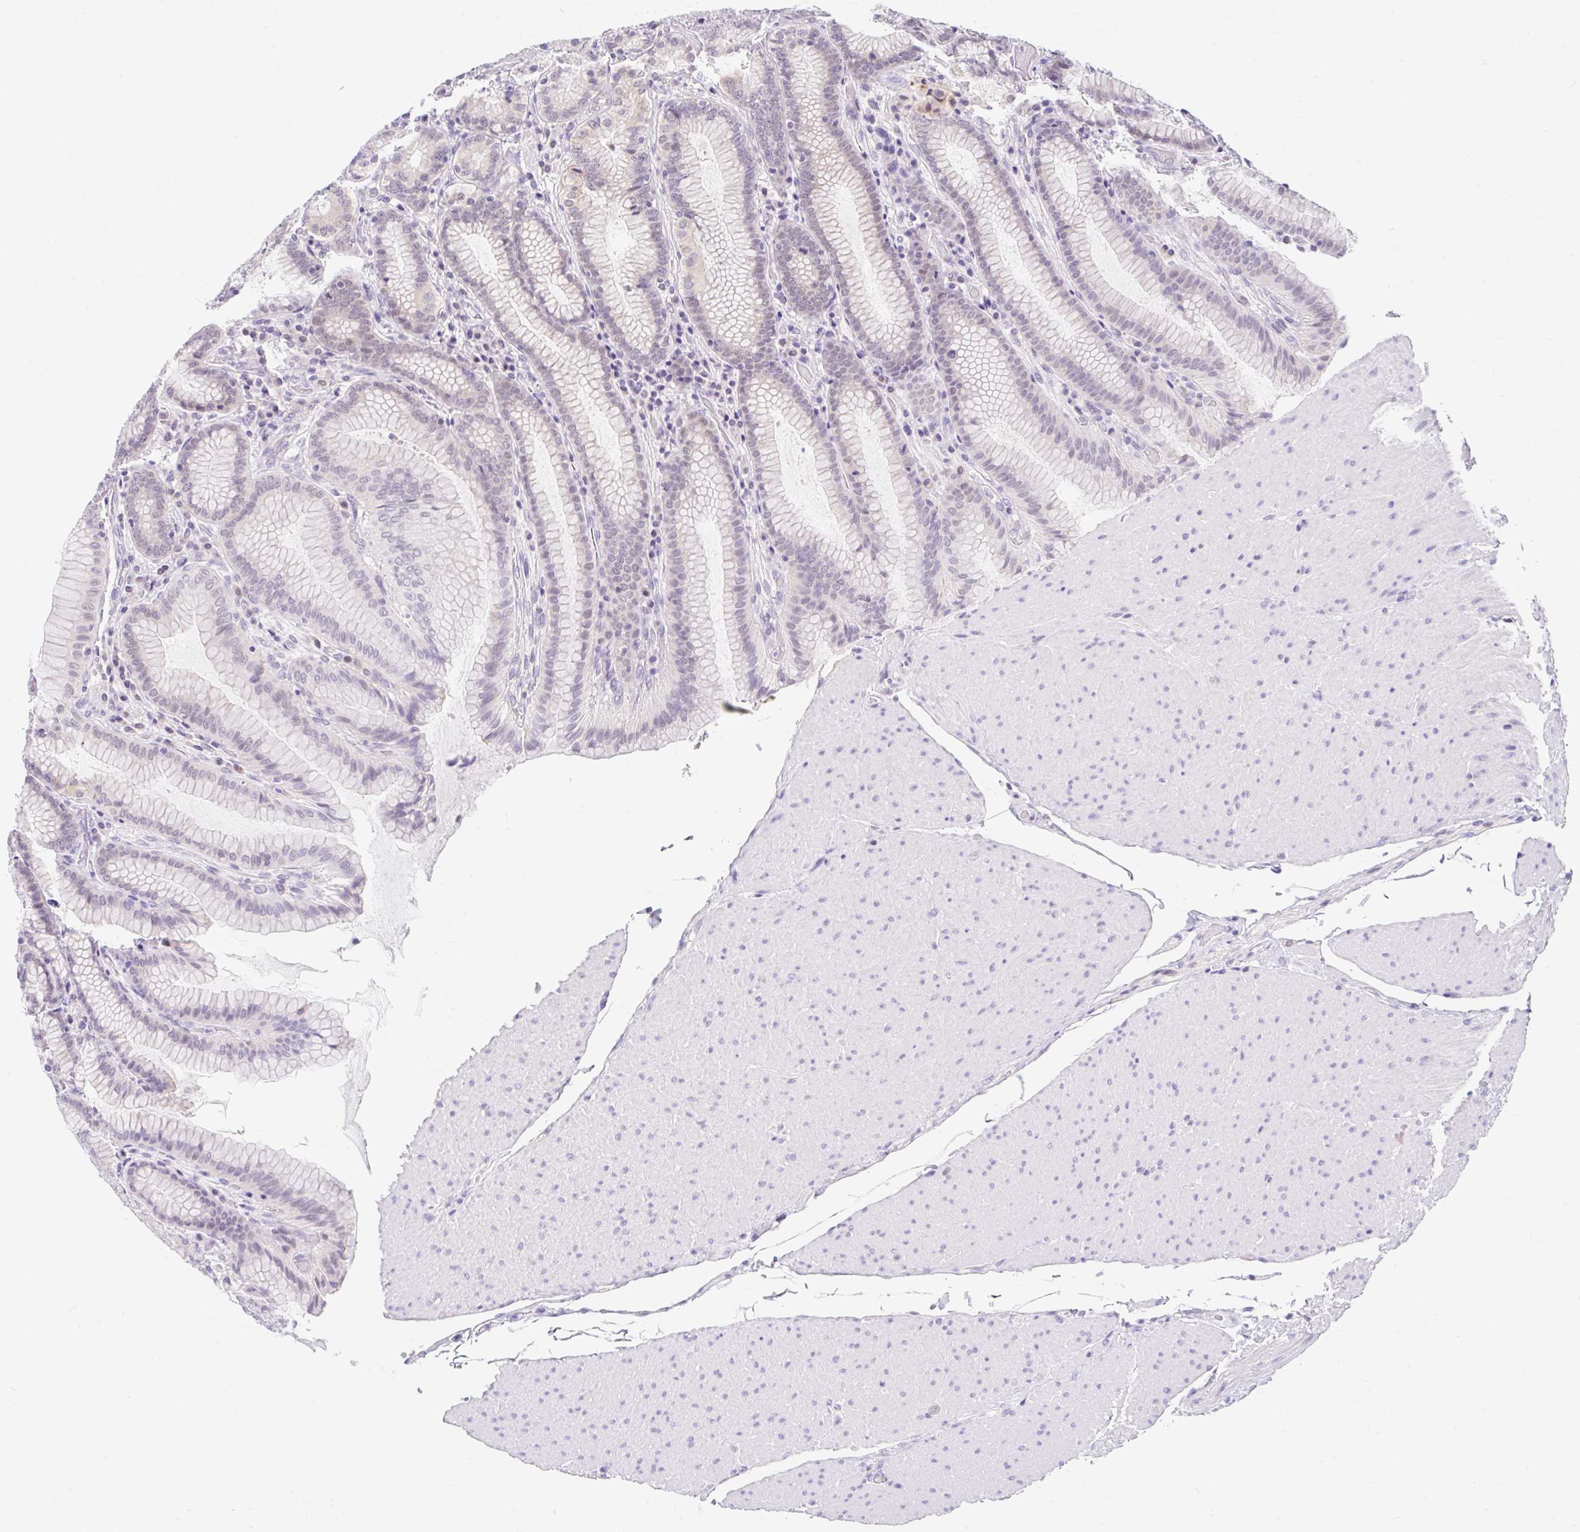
{"staining": {"intensity": "strong", "quantity": "<25%", "location": "cytoplasmic/membranous"}, "tissue": "stomach", "cell_type": "Glandular cells", "image_type": "normal", "snomed": [{"axis": "morphology", "description": "Normal tissue, NOS"}, {"axis": "topography", "description": "Stomach, upper"}, {"axis": "topography", "description": "Stomach, lower"}], "caption": "Immunohistochemical staining of normal human stomach reveals strong cytoplasmic/membranous protein expression in about <25% of glandular cells. (Stains: DAB in brown, nuclei in blue, Microscopy: brightfield microscopy at high magnification).", "gene": "ITPK1", "patient": {"sex": "female", "age": 76}}